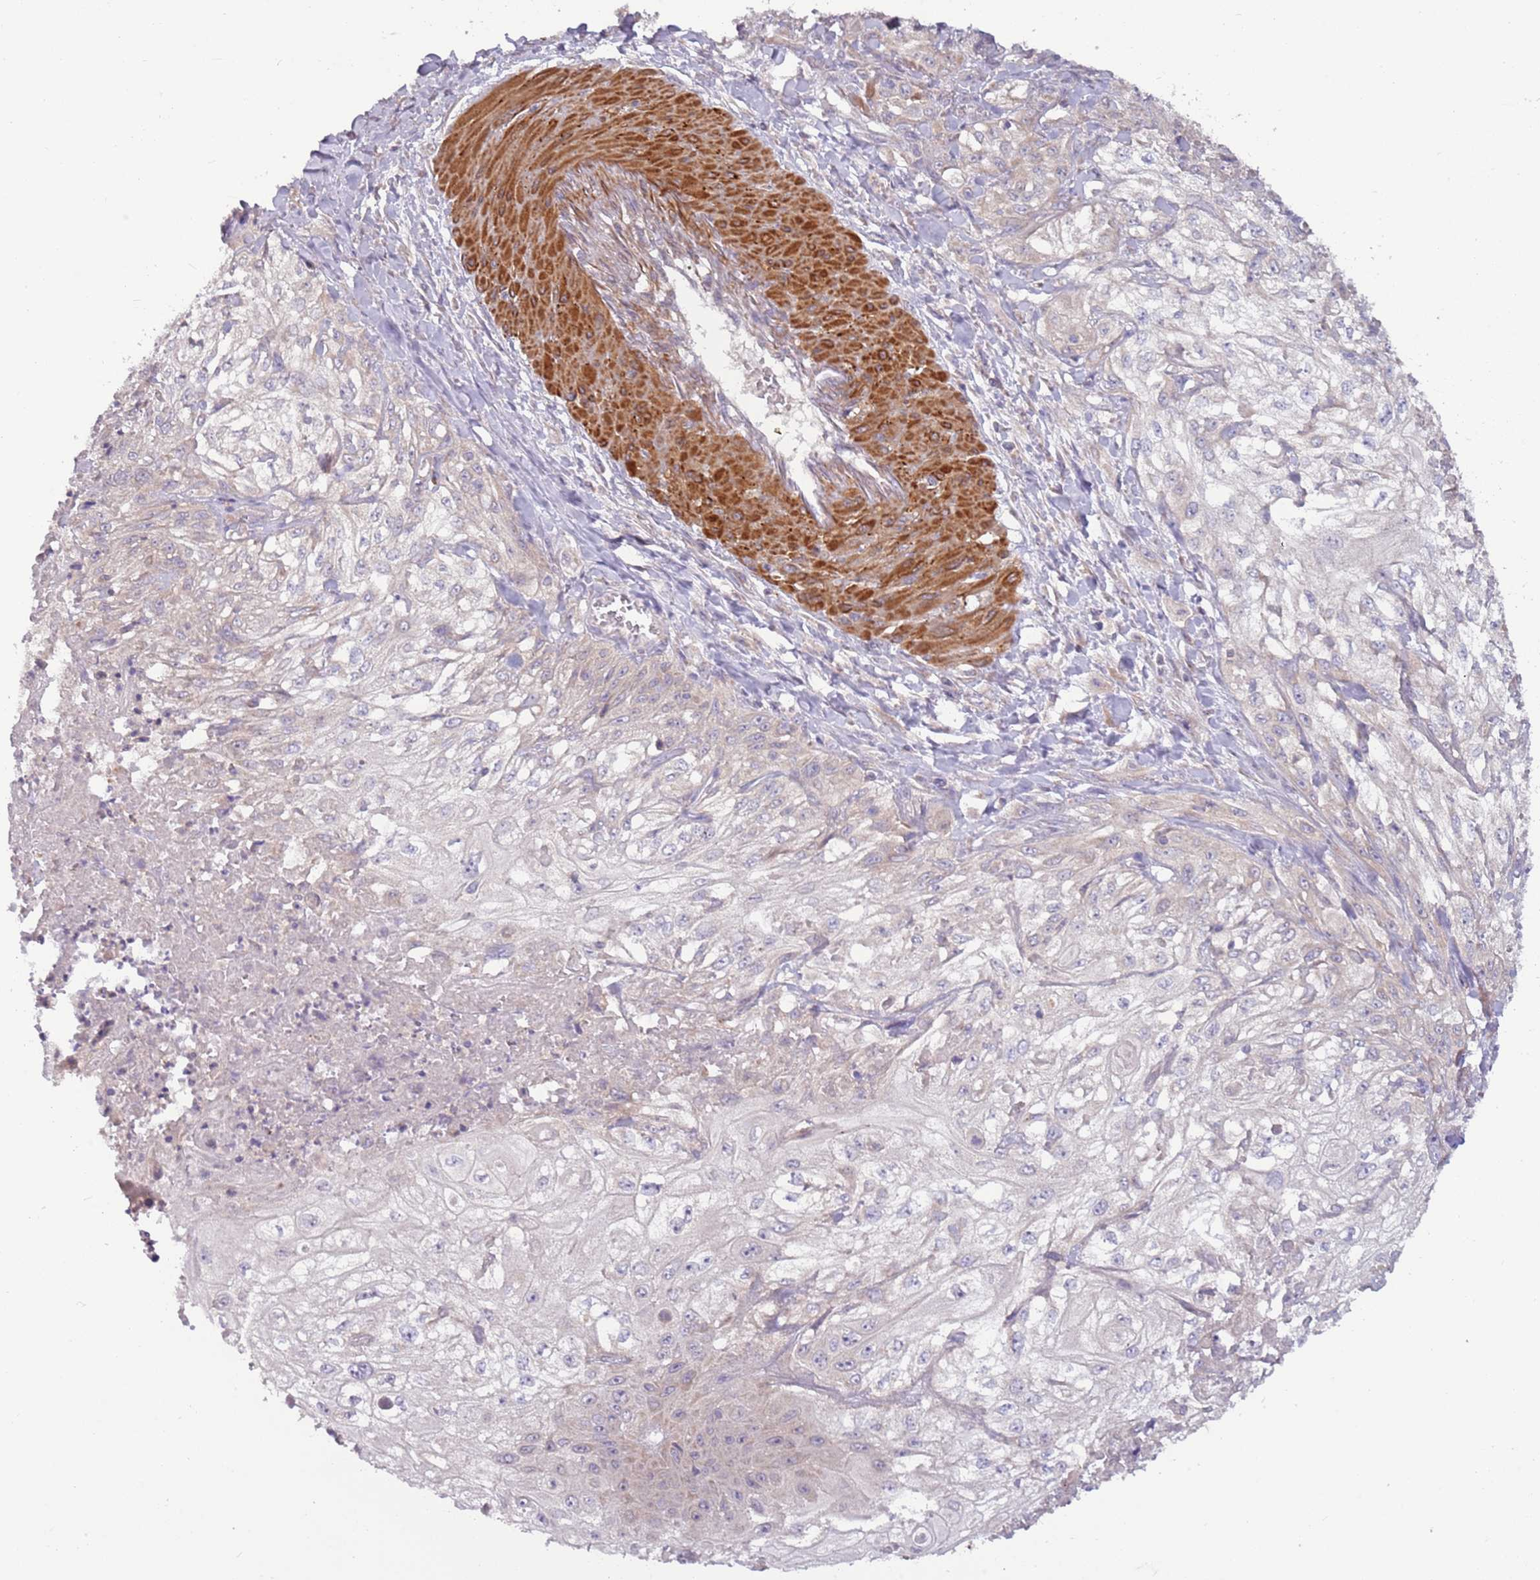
{"staining": {"intensity": "weak", "quantity": "<25%", "location": "cytoplasmic/membranous"}, "tissue": "skin cancer", "cell_type": "Tumor cells", "image_type": "cancer", "snomed": [{"axis": "morphology", "description": "Squamous cell carcinoma, NOS"}, {"axis": "morphology", "description": "Squamous cell carcinoma, metastatic, NOS"}, {"axis": "topography", "description": "Skin"}, {"axis": "topography", "description": "Lymph node"}], "caption": "High power microscopy image of an immunohistochemistry (IHC) micrograph of metastatic squamous cell carcinoma (skin), revealing no significant staining in tumor cells.", "gene": "DTD2", "patient": {"sex": "male", "age": 75}}